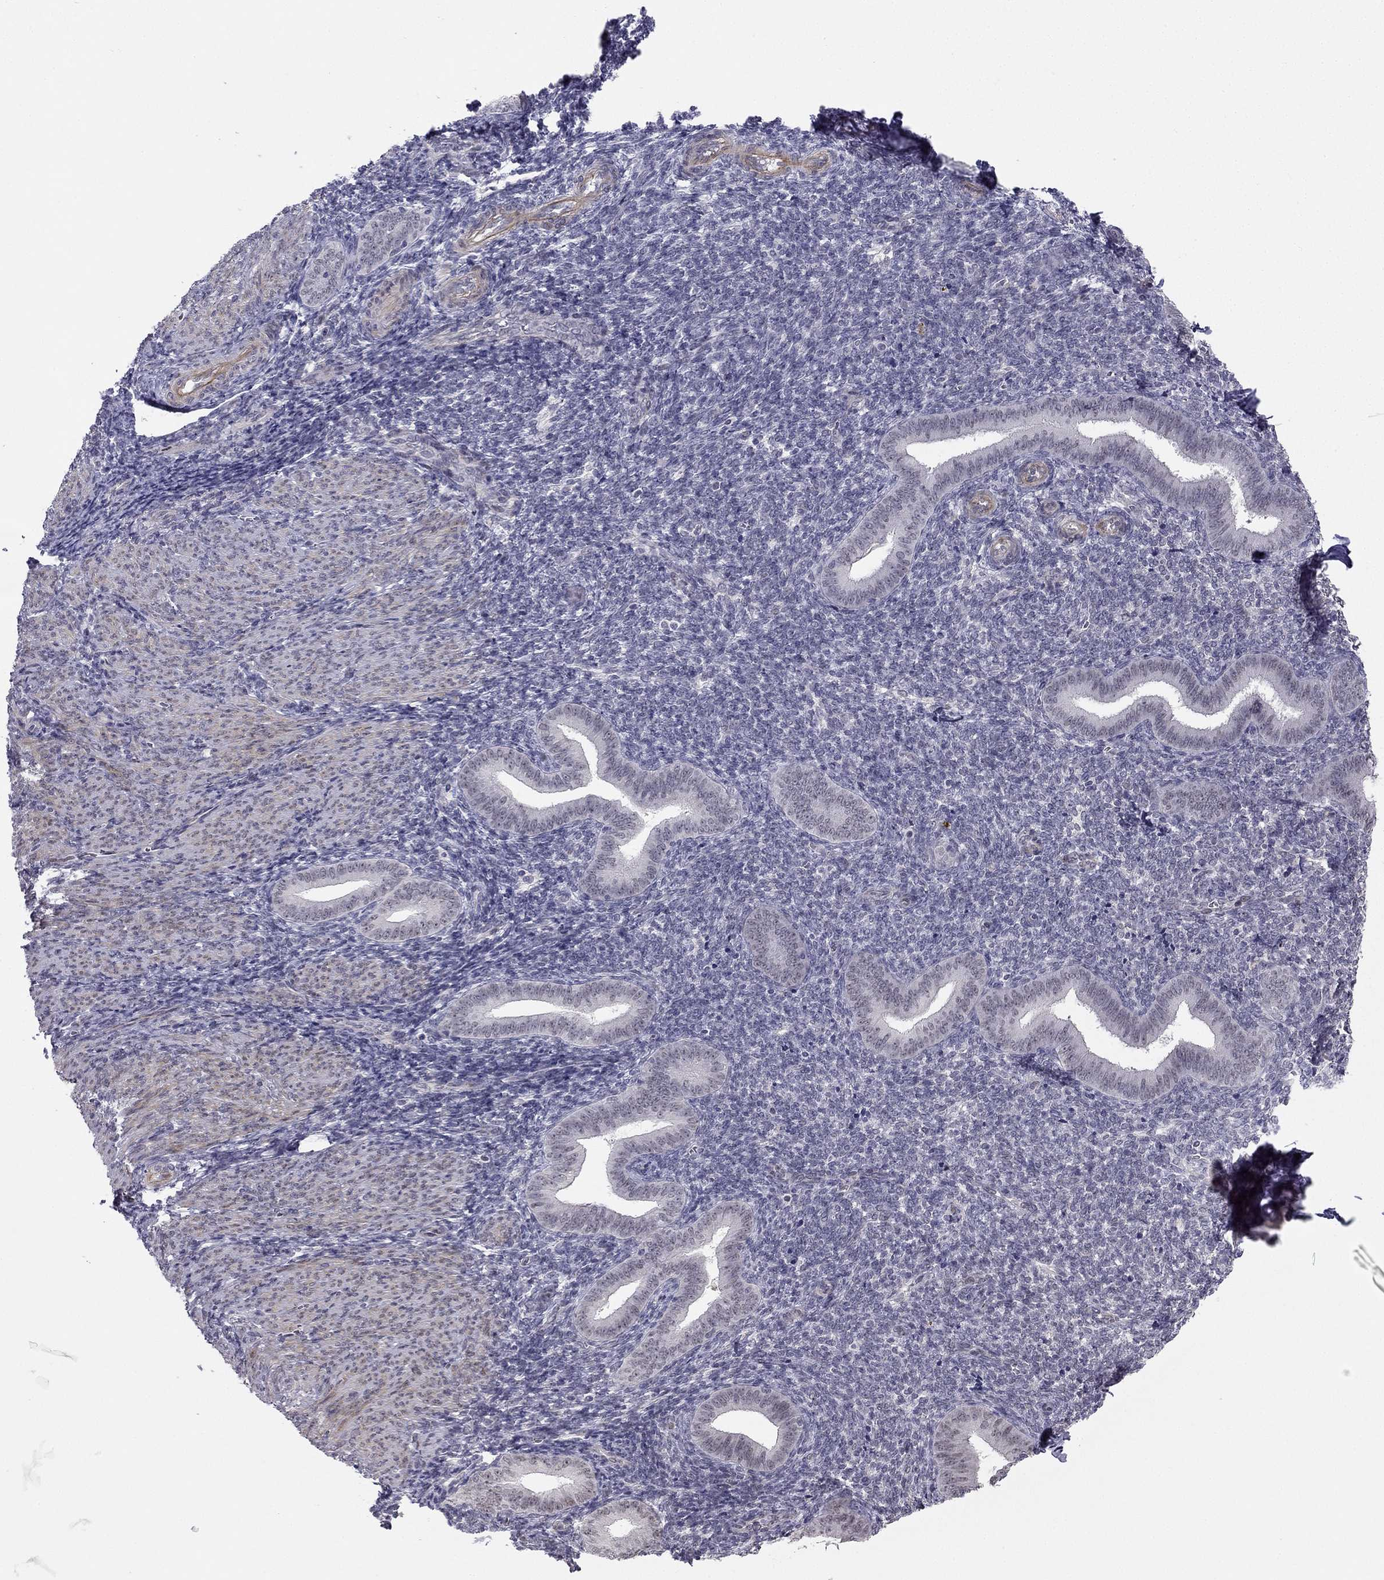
{"staining": {"intensity": "negative", "quantity": "none", "location": "none"}, "tissue": "endometrium", "cell_type": "Cells in endometrial stroma", "image_type": "normal", "snomed": [{"axis": "morphology", "description": "Normal tissue, NOS"}, {"axis": "topography", "description": "Endometrium"}], "caption": "Cells in endometrial stroma are negative for protein expression in normal human endometrium. (DAB (3,3'-diaminobenzidine) immunohistochemistry, high magnification).", "gene": "CHST8", "patient": {"sex": "female", "age": 25}}